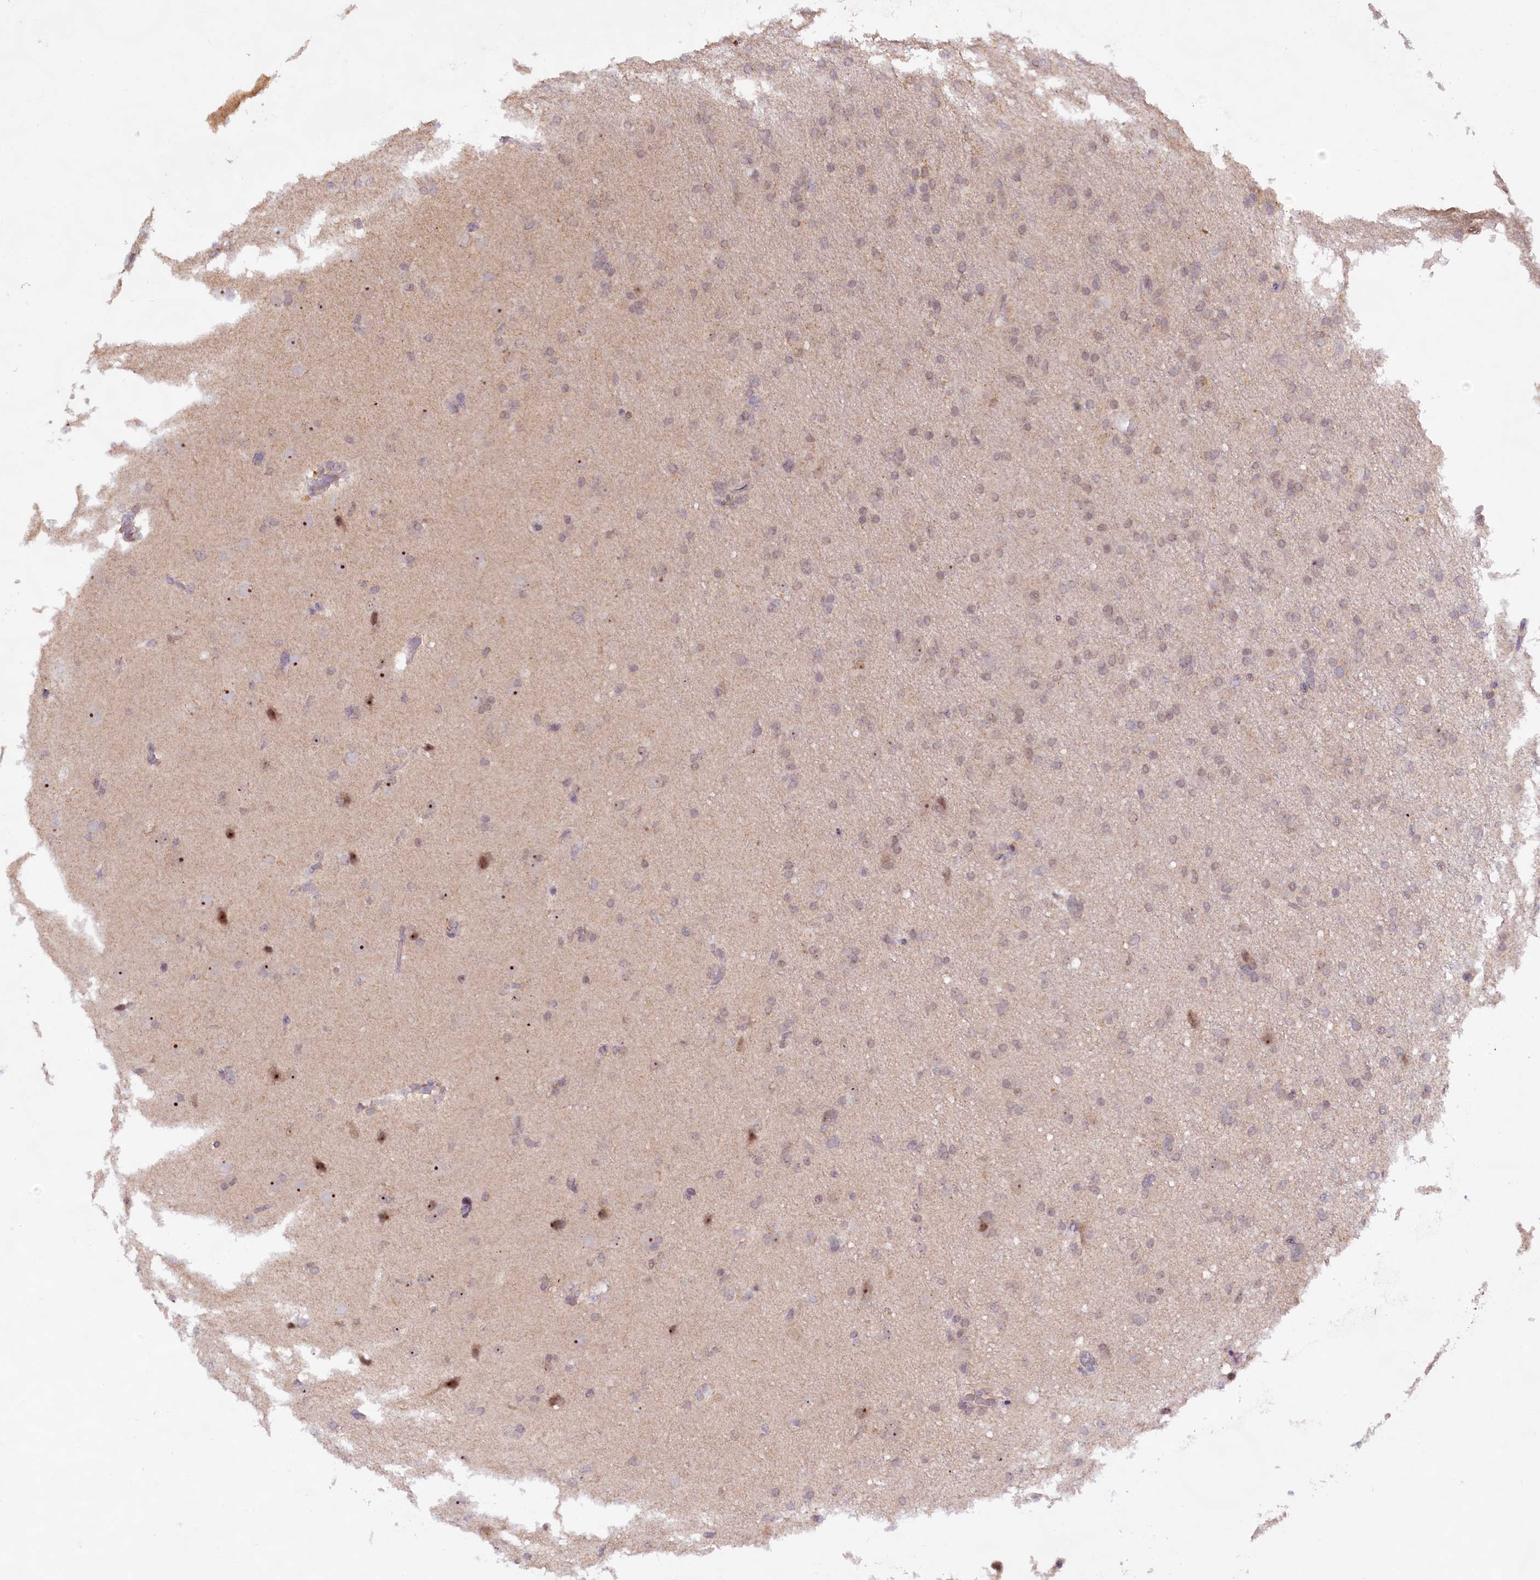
{"staining": {"intensity": "weak", "quantity": ">75%", "location": "nuclear"}, "tissue": "glioma", "cell_type": "Tumor cells", "image_type": "cancer", "snomed": [{"axis": "morphology", "description": "Glioma, malignant, High grade"}, {"axis": "topography", "description": "Cerebral cortex"}], "caption": "Malignant glioma (high-grade) was stained to show a protein in brown. There is low levels of weak nuclear expression in about >75% of tumor cells.", "gene": "RRP8", "patient": {"sex": "female", "age": 36}}